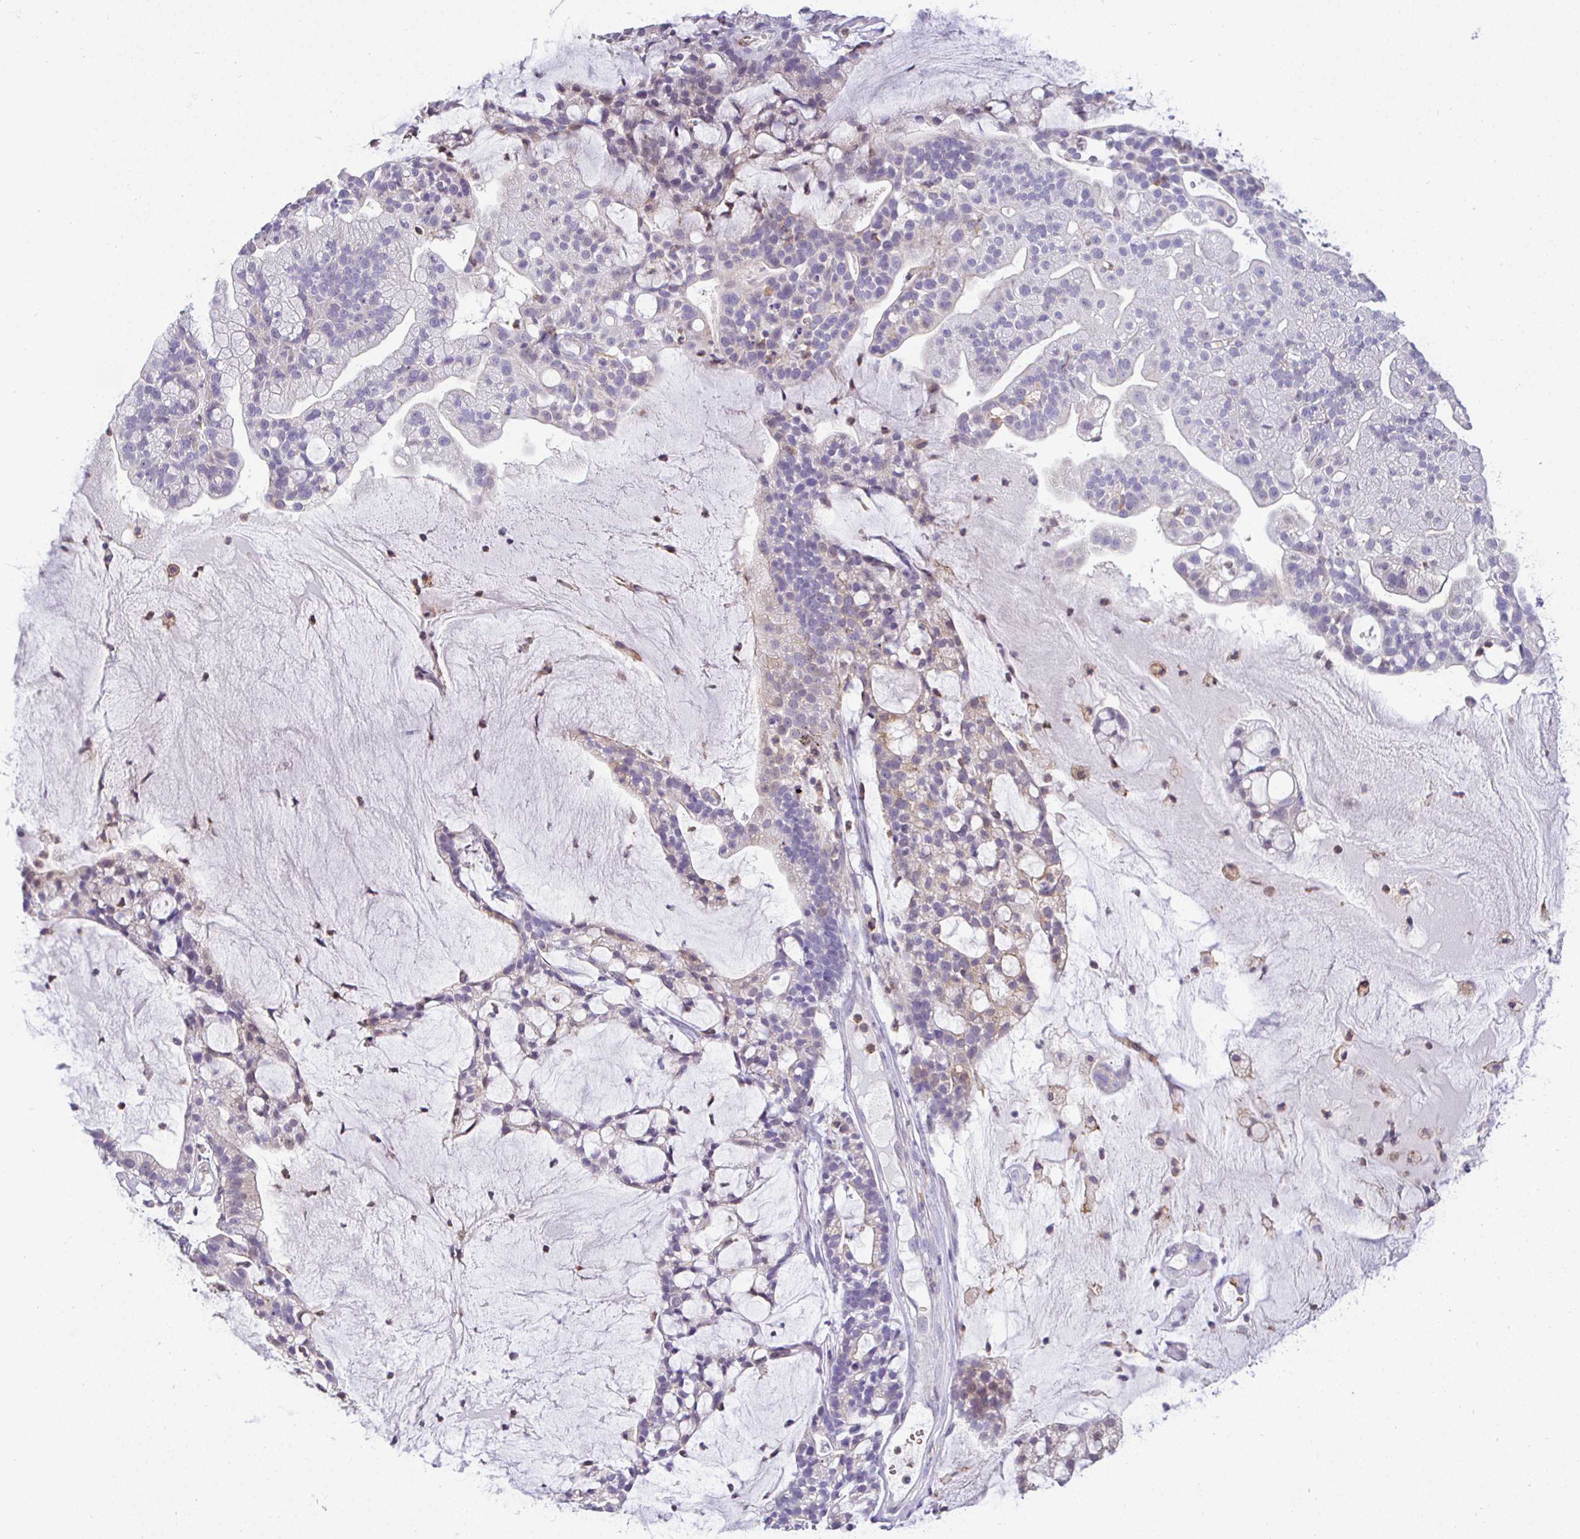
{"staining": {"intensity": "negative", "quantity": "none", "location": "none"}, "tissue": "cervical cancer", "cell_type": "Tumor cells", "image_type": "cancer", "snomed": [{"axis": "morphology", "description": "Adenocarcinoma, NOS"}, {"axis": "topography", "description": "Cervix"}], "caption": "DAB (3,3'-diaminobenzidine) immunohistochemical staining of human cervical cancer demonstrates no significant staining in tumor cells.", "gene": "SIRPA", "patient": {"sex": "female", "age": 41}}